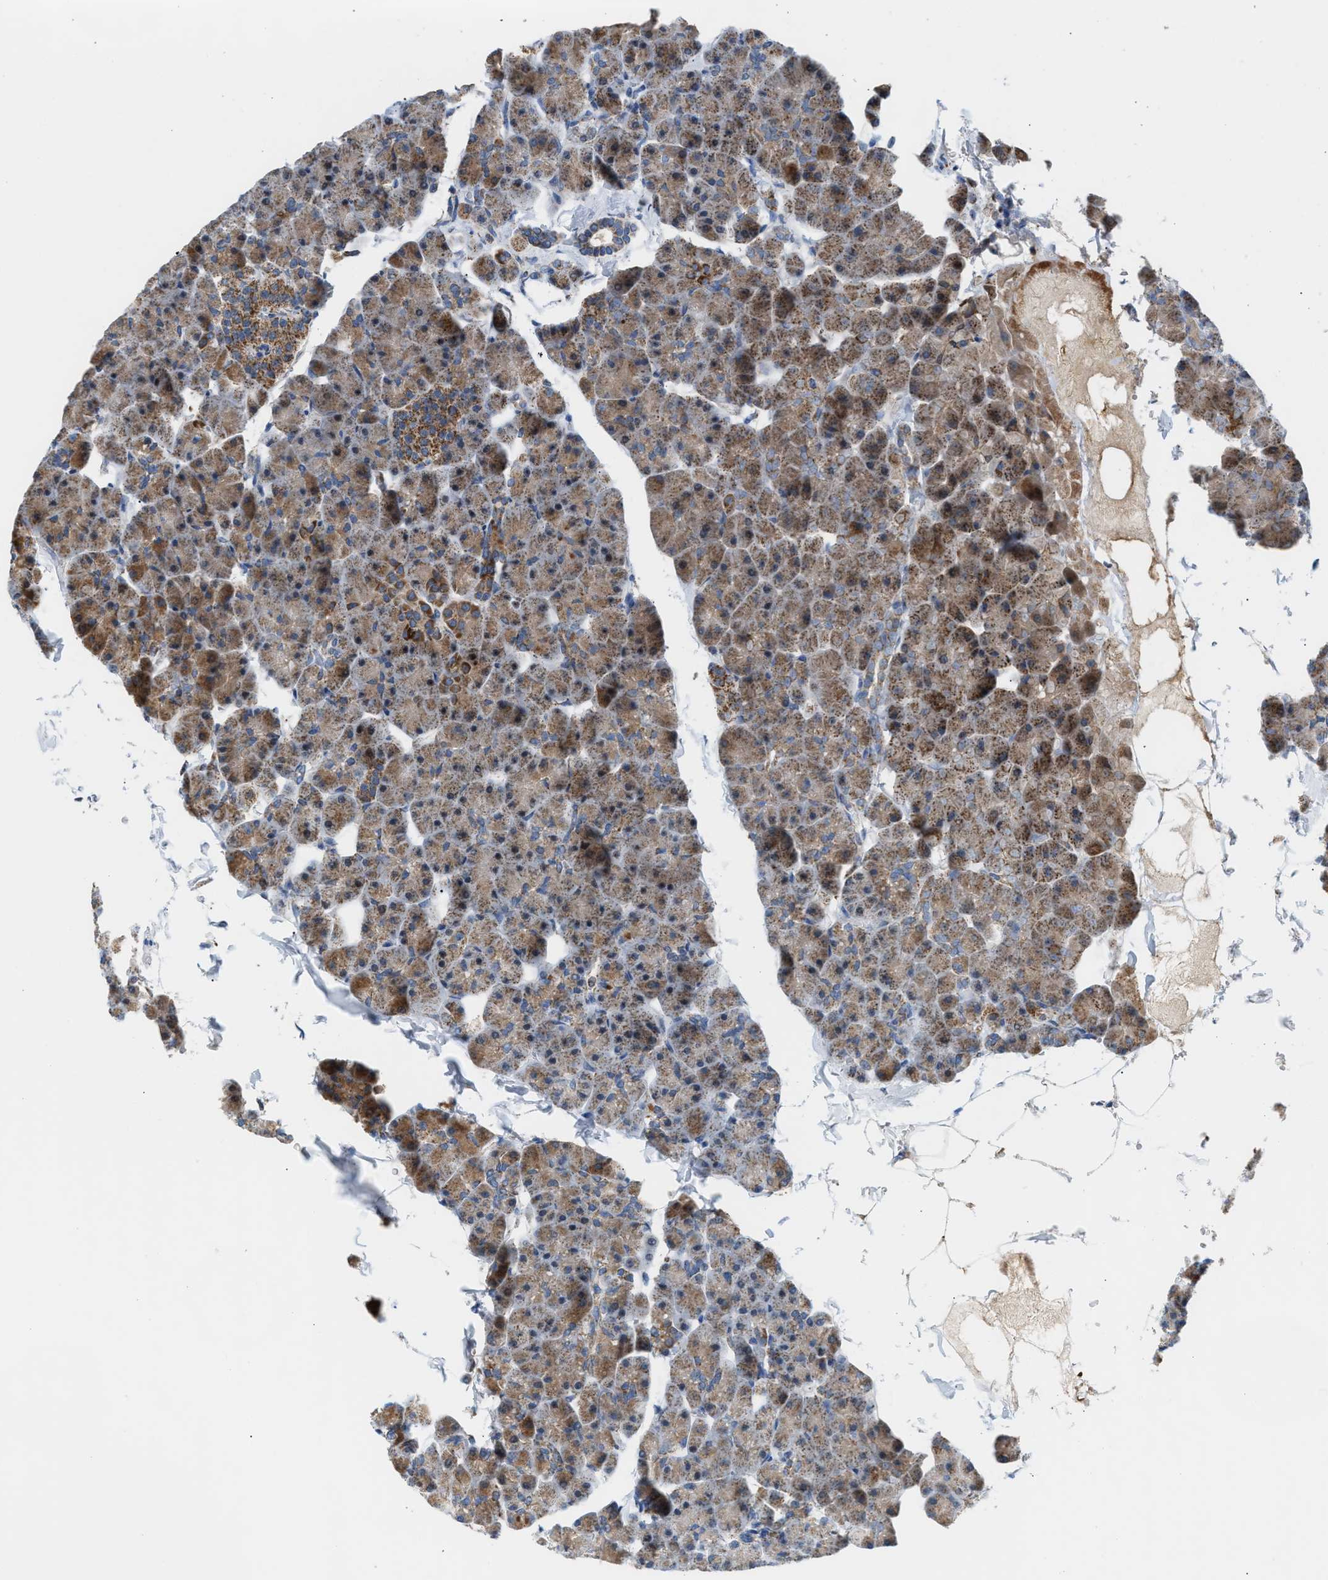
{"staining": {"intensity": "moderate", "quantity": ">75%", "location": "cytoplasmic/membranous"}, "tissue": "pancreas", "cell_type": "Exocrine glandular cells", "image_type": "normal", "snomed": [{"axis": "morphology", "description": "Normal tissue, NOS"}, {"axis": "topography", "description": "Pancreas"}], "caption": "Brown immunohistochemical staining in normal pancreas displays moderate cytoplasmic/membranous positivity in approximately >75% of exocrine glandular cells. Nuclei are stained in blue.", "gene": "PMPCA", "patient": {"sex": "male", "age": 35}}